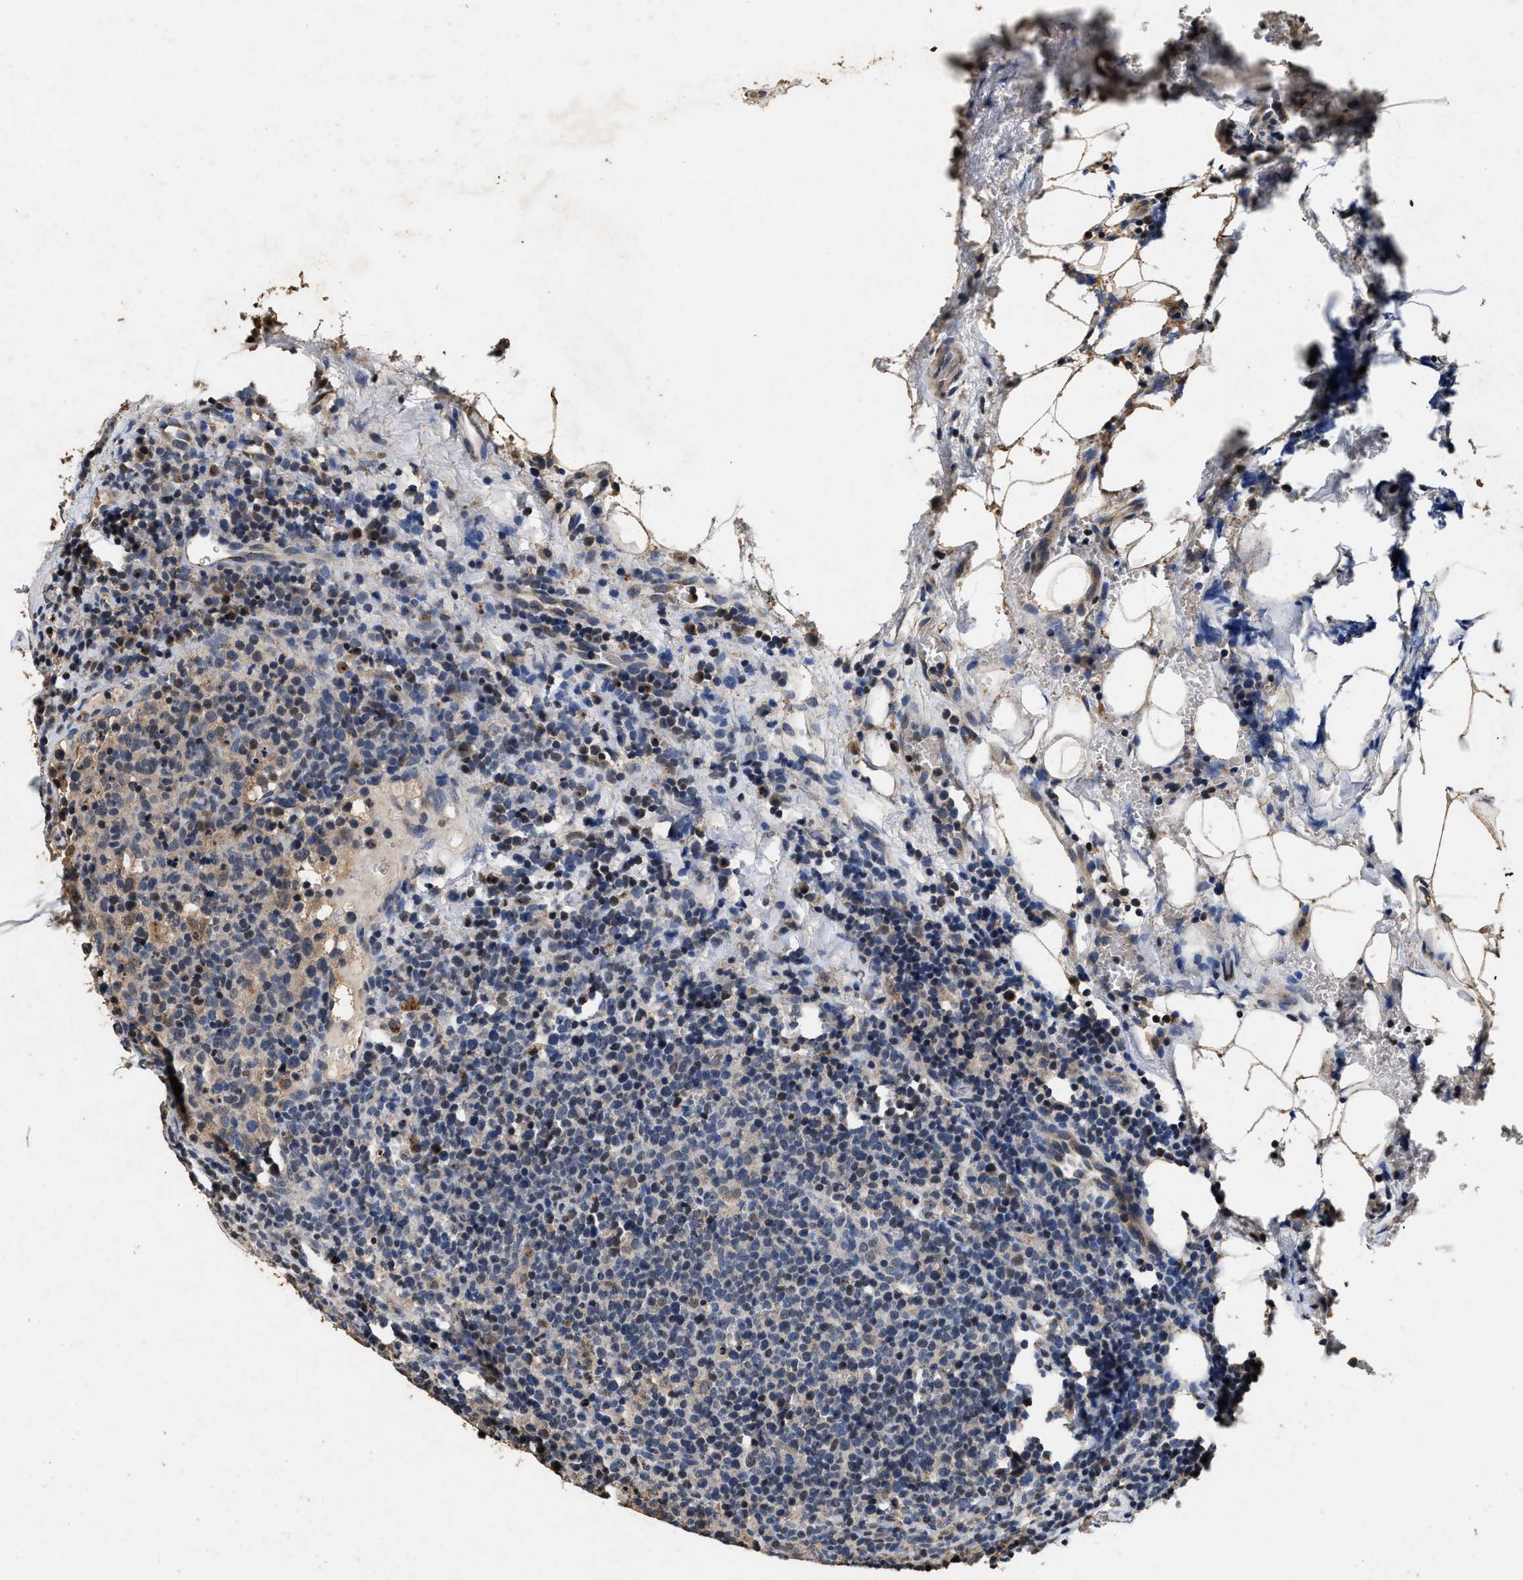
{"staining": {"intensity": "negative", "quantity": "none", "location": "none"}, "tissue": "lymphoma", "cell_type": "Tumor cells", "image_type": "cancer", "snomed": [{"axis": "morphology", "description": "Malignant lymphoma, non-Hodgkin's type, High grade"}, {"axis": "topography", "description": "Lymph node"}], "caption": "Immunohistochemical staining of human high-grade malignant lymphoma, non-Hodgkin's type shows no significant staining in tumor cells.", "gene": "TPST2", "patient": {"sex": "male", "age": 61}}